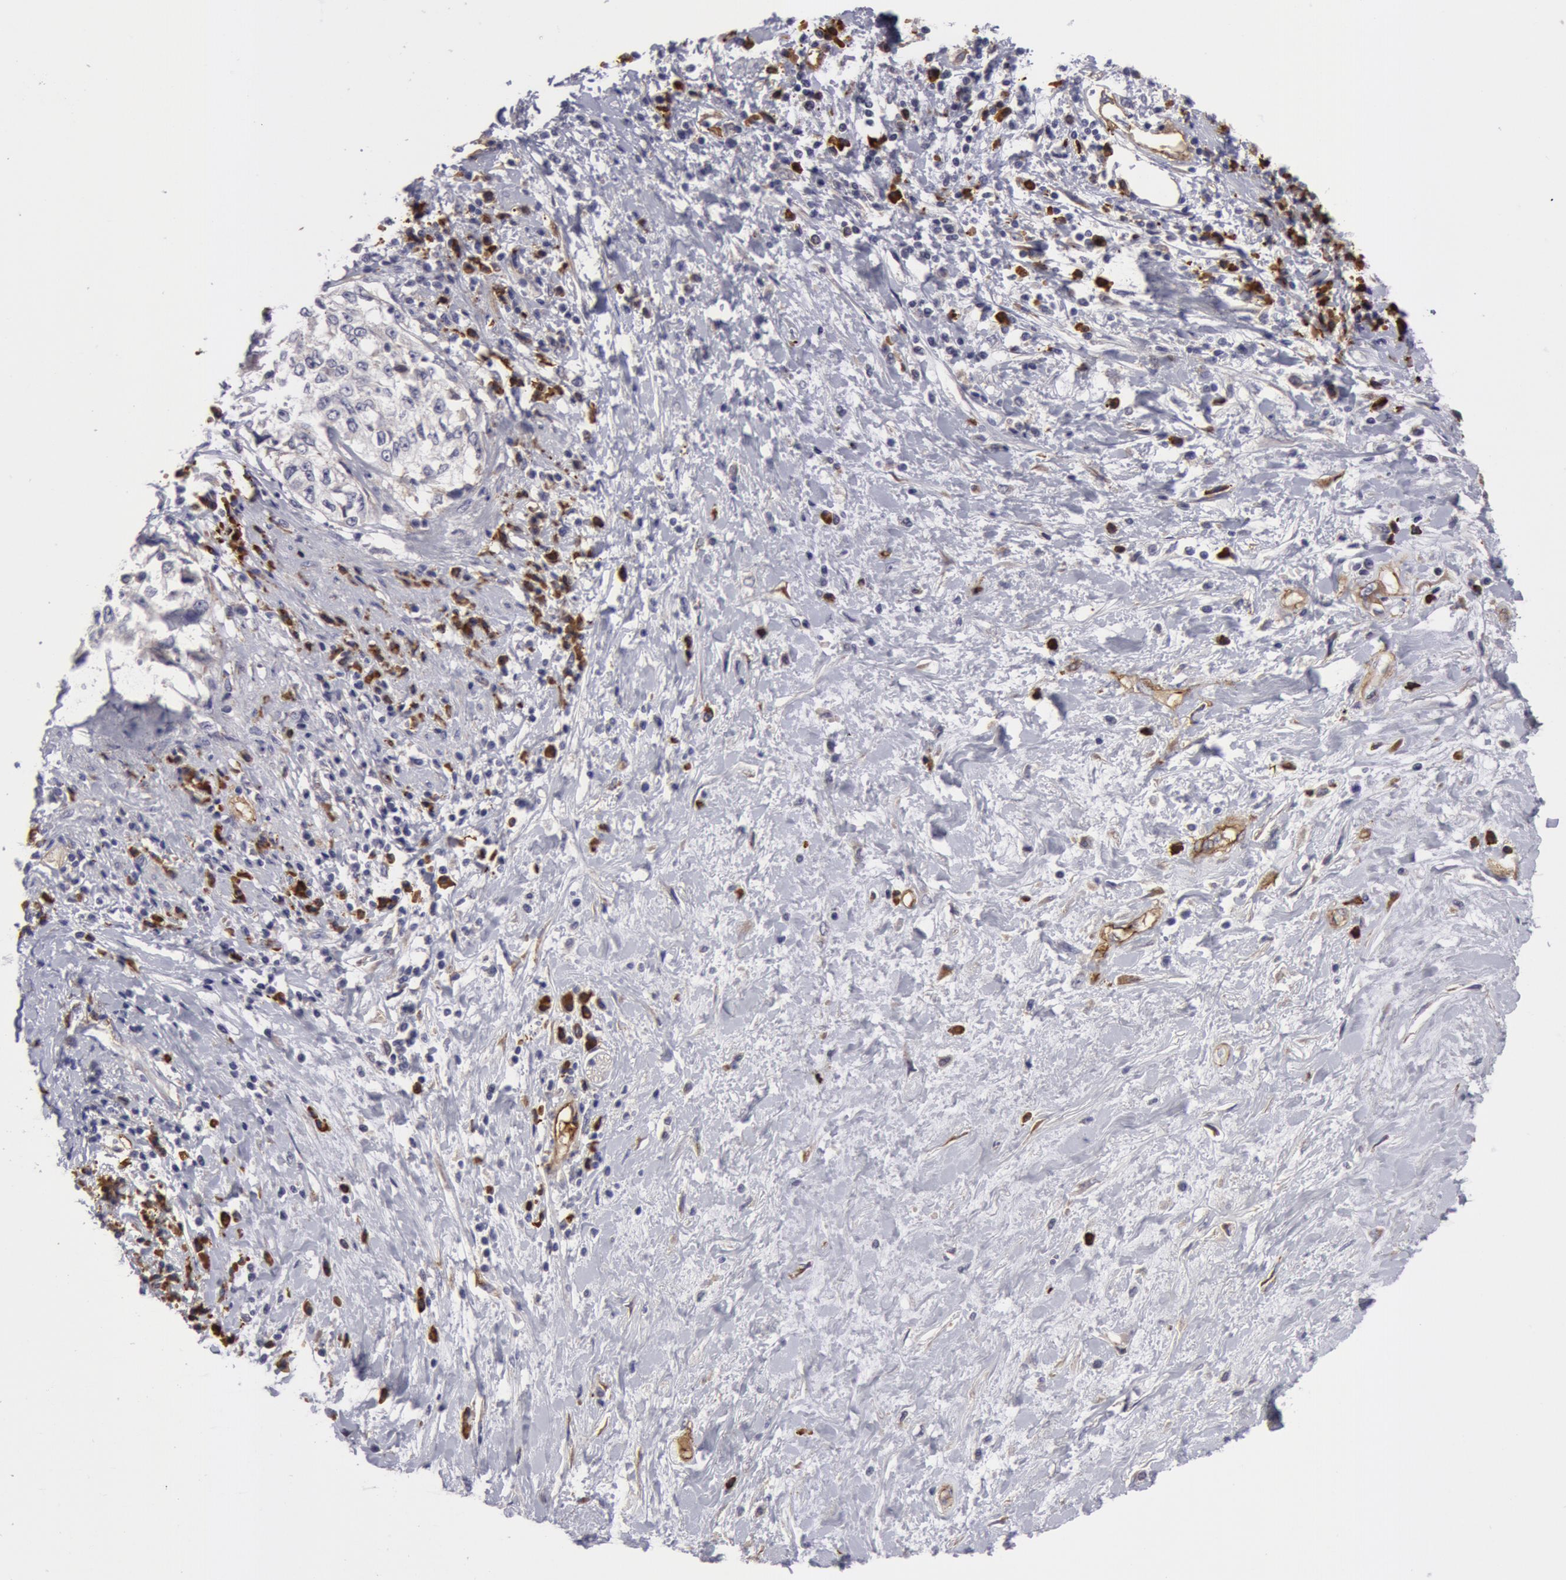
{"staining": {"intensity": "negative", "quantity": "none", "location": "none"}, "tissue": "cervical cancer", "cell_type": "Tumor cells", "image_type": "cancer", "snomed": [{"axis": "morphology", "description": "Squamous cell carcinoma, NOS"}, {"axis": "topography", "description": "Cervix"}], "caption": "Protein analysis of cervical cancer (squamous cell carcinoma) shows no significant staining in tumor cells.", "gene": "IL23A", "patient": {"sex": "female", "age": 57}}